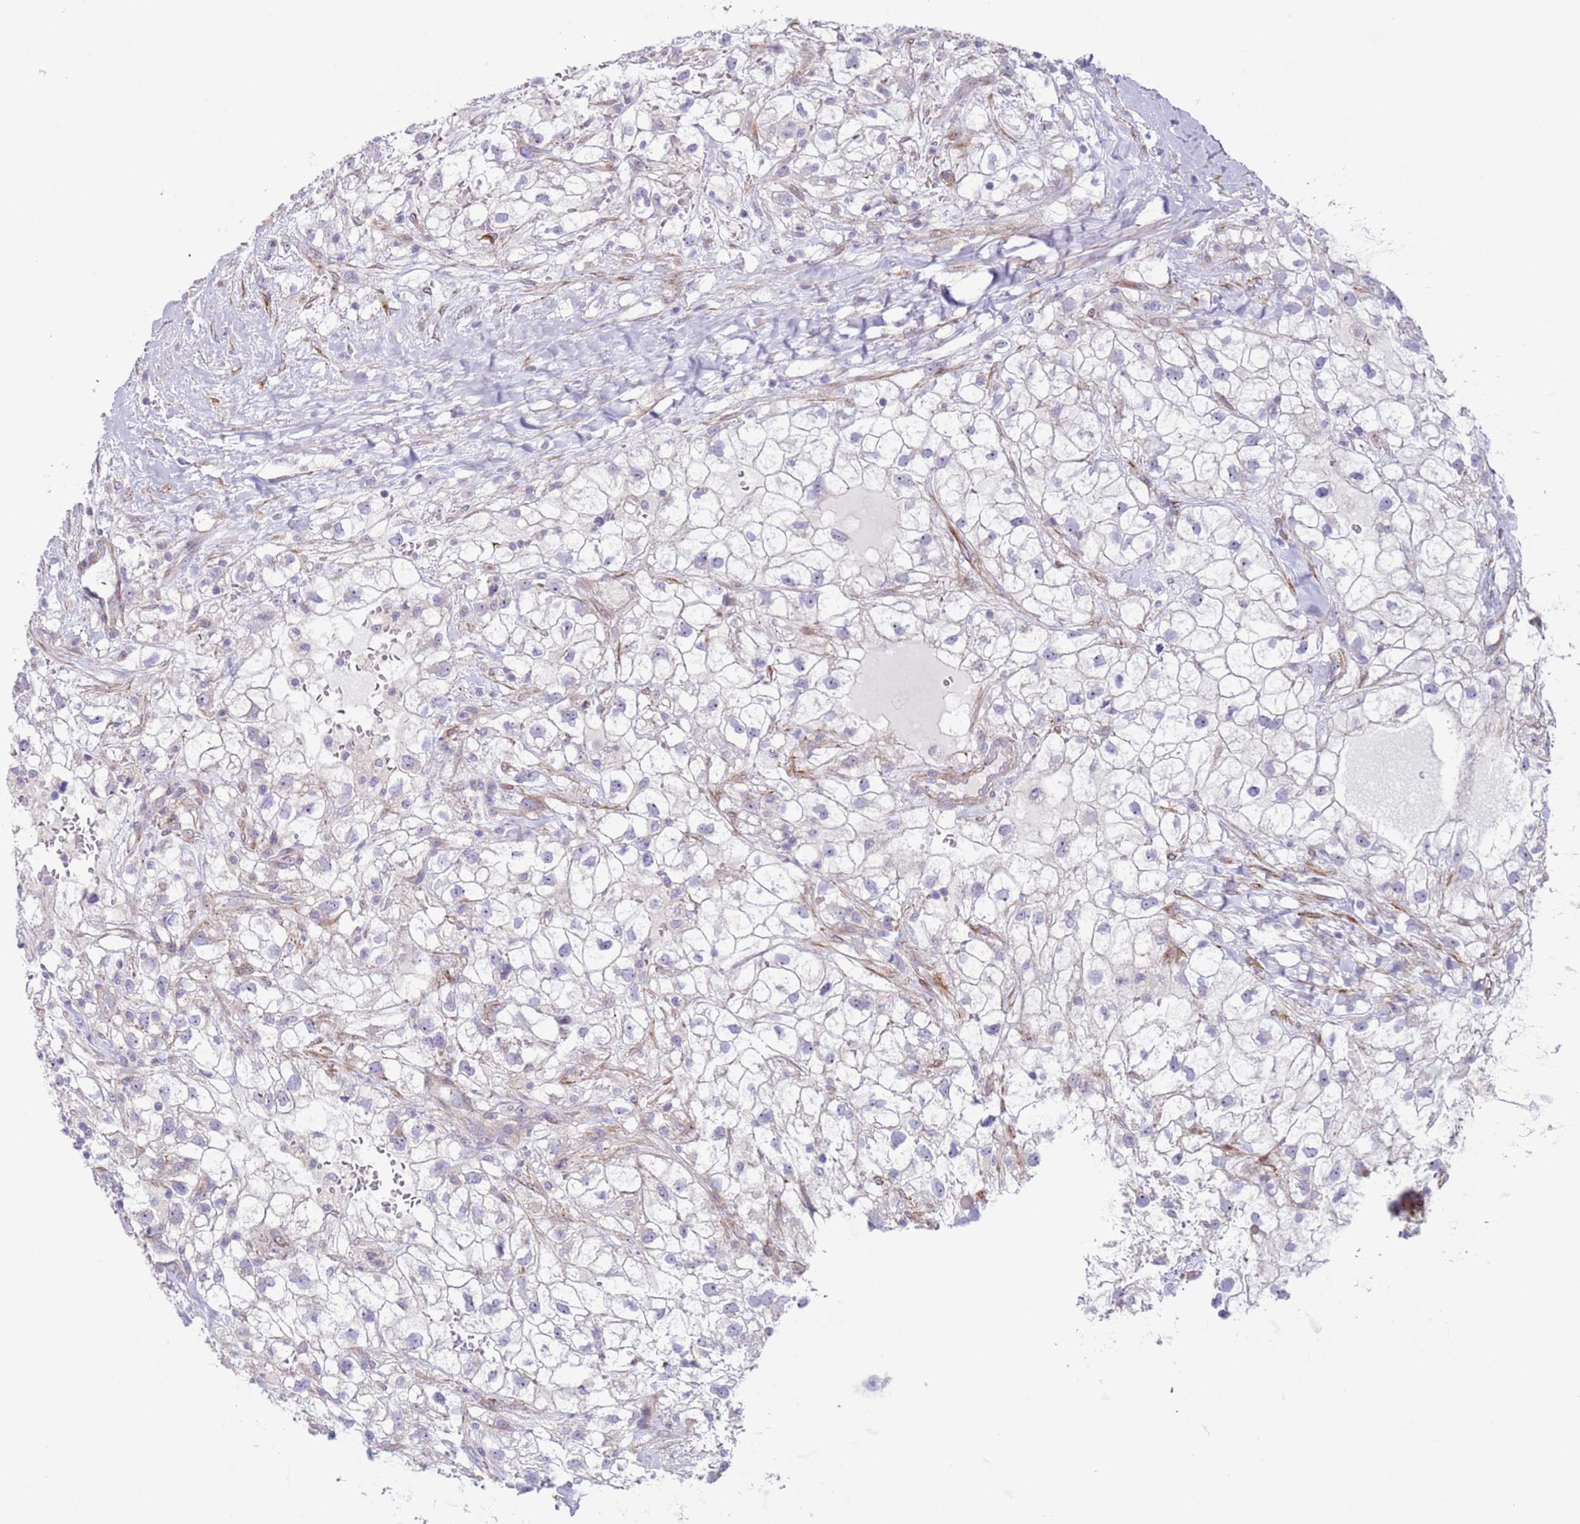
{"staining": {"intensity": "negative", "quantity": "none", "location": "none"}, "tissue": "renal cancer", "cell_type": "Tumor cells", "image_type": "cancer", "snomed": [{"axis": "morphology", "description": "Adenocarcinoma, NOS"}, {"axis": "topography", "description": "Kidney"}], "caption": "A high-resolution histopathology image shows IHC staining of renal cancer (adenocarcinoma), which exhibits no significant positivity in tumor cells.", "gene": "HEATR1", "patient": {"sex": "male", "age": 59}}